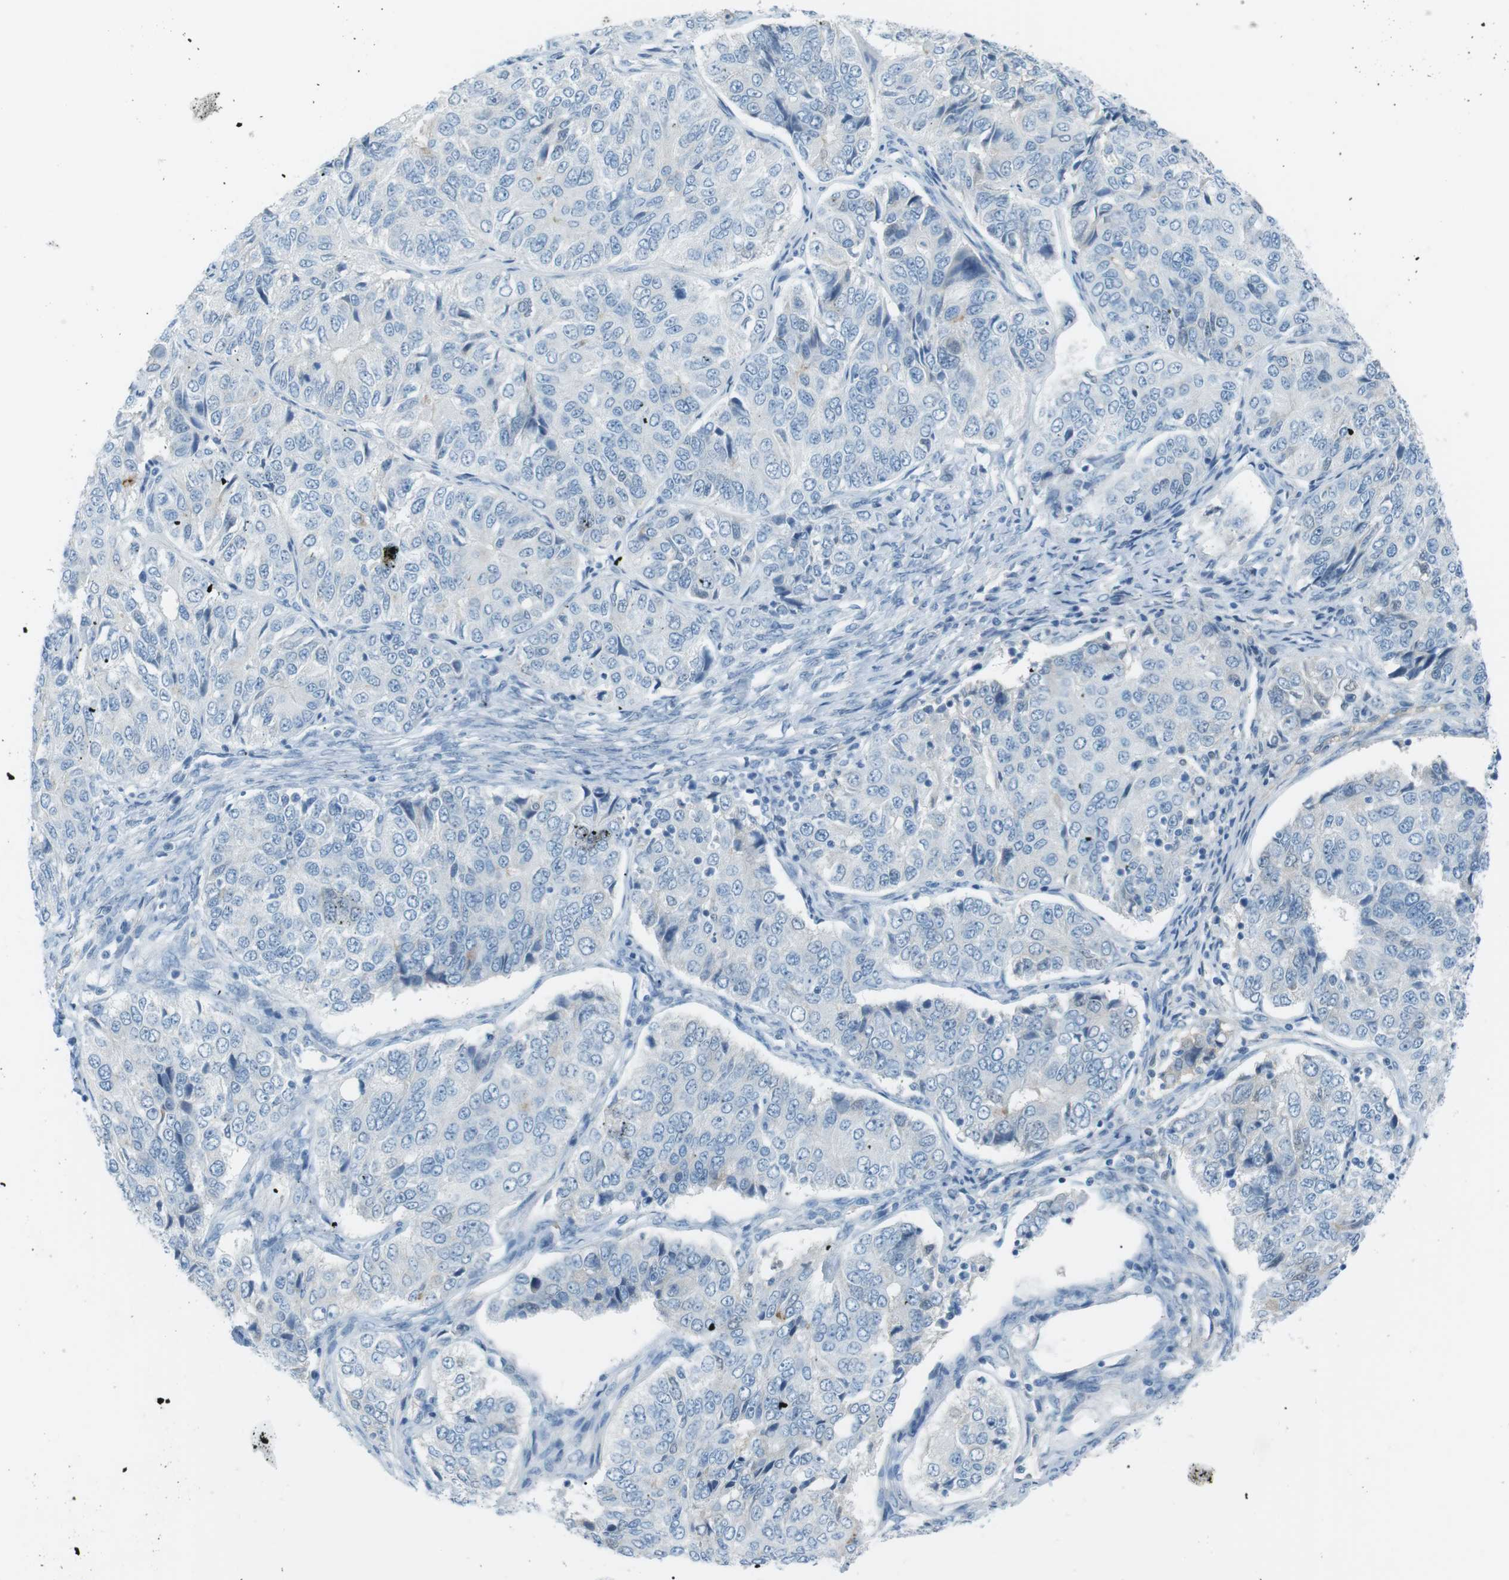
{"staining": {"intensity": "negative", "quantity": "none", "location": "none"}, "tissue": "ovarian cancer", "cell_type": "Tumor cells", "image_type": "cancer", "snomed": [{"axis": "morphology", "description": "Carcinoma, endometroid"}, {"axis": "topography", "description": "Ovary"}], "caption": "Immunohistochemistry (IHC) image of neoplastic tissue: ovarian cancer stained with DAB (3,3'-diaminobenzidine) reveals no significant protein positivity in tumor cells.", "gene": "AZGP1", "patient": {"sex": "female", "age": 51}}